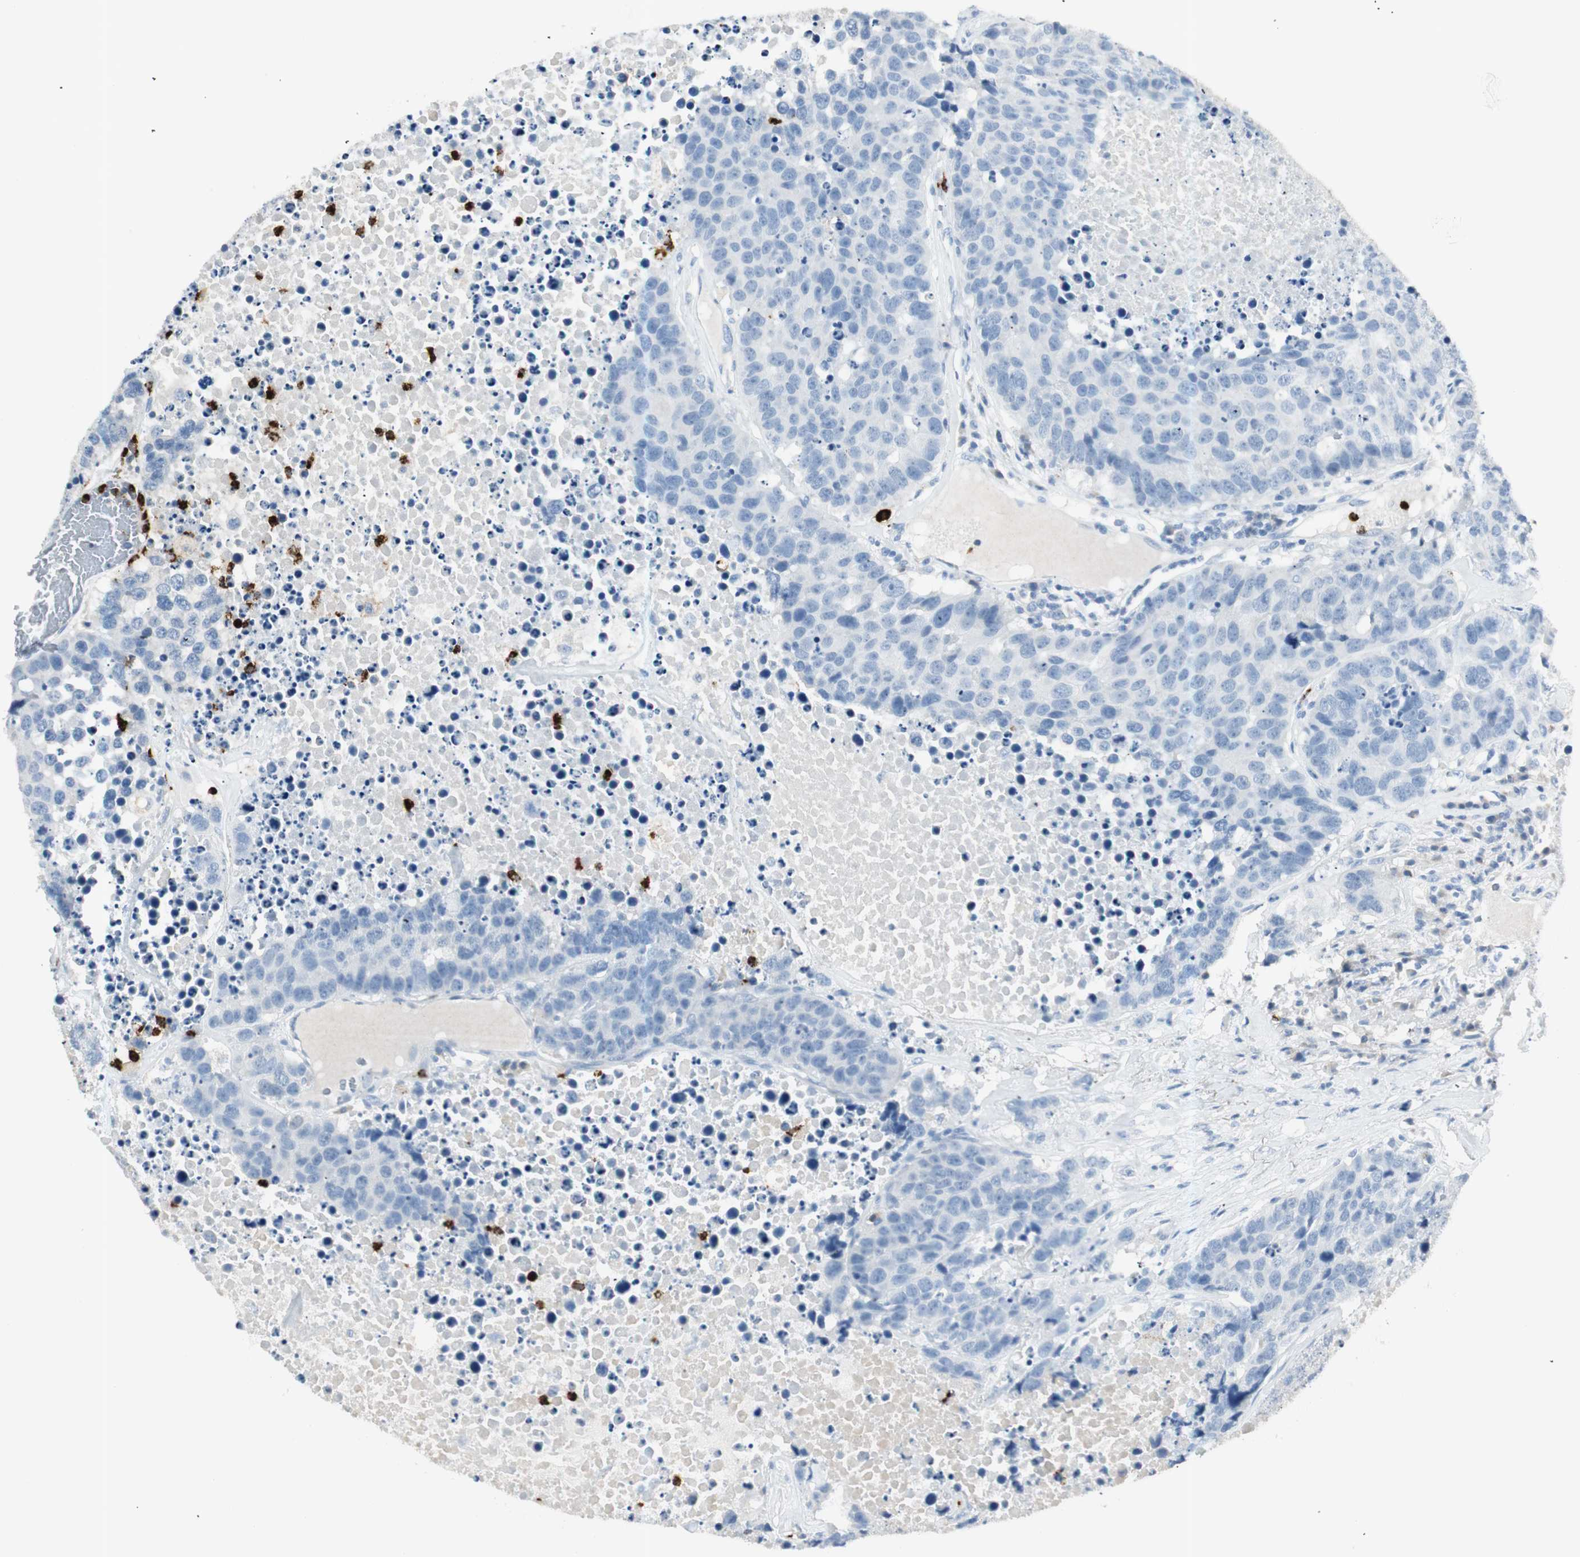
{"staining": {"intensity": "negative", "quantity": "none", "location": "none"}, "tissue": "carcinoid", "cell_type": "Tumor cells", "image_type": "cancer", "snomed": [{"axis": "morphology", "description": "Carcinoid, malignant, NOS"}, {"axis": "topography", "description": "Lung"}], "caption": "The photomicrograph shows no significant expression in tumor cells of malignant carcinoid.", "gene": "PRTN3", "patient": {"sex": "male", "age": 60}}